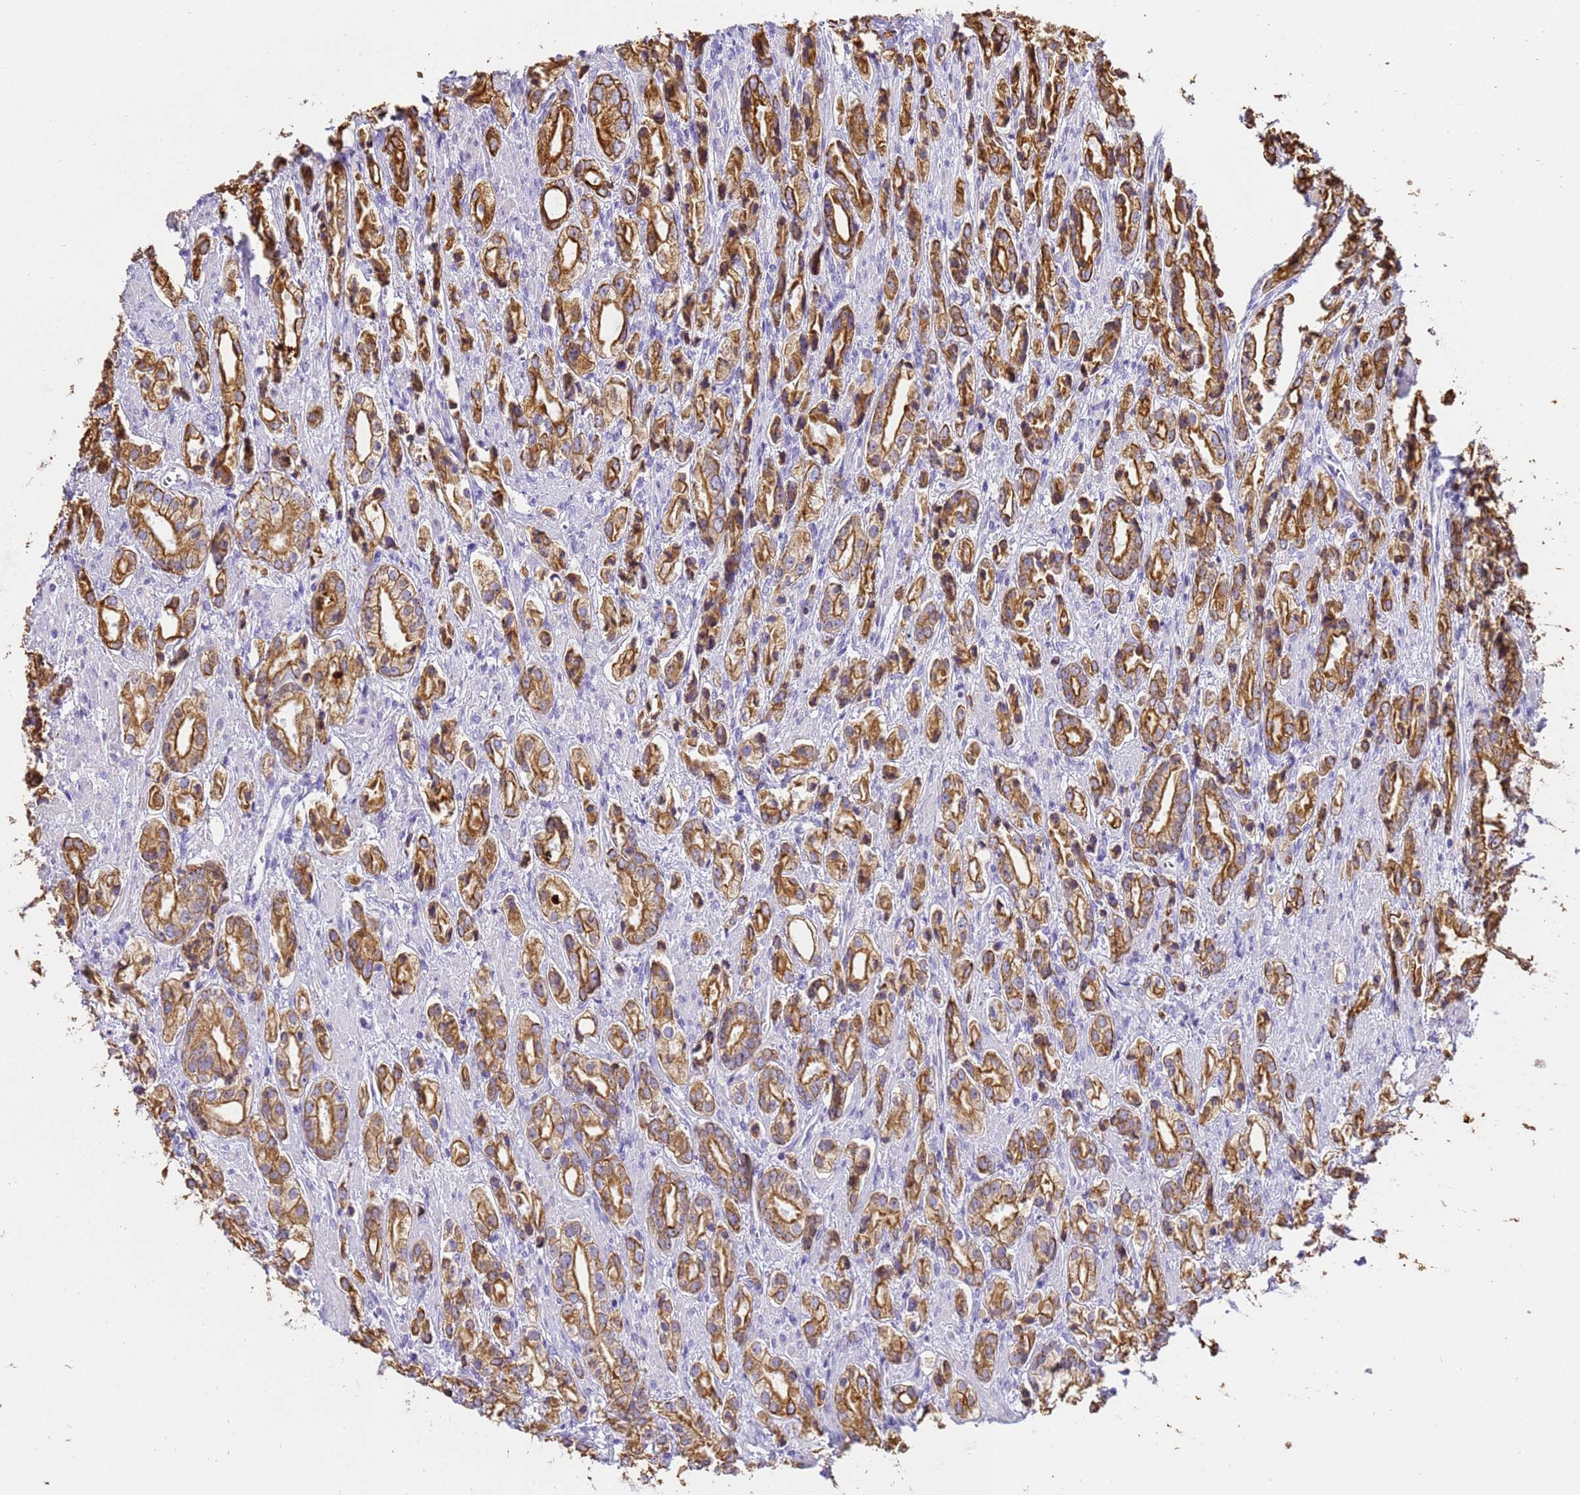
{"staining": {"intensity": "strong", "quantity": ">75%", "location": "cytoplasmic/membranous"}, "tissue": "prostate cancer", "cell_type": "Tumor cells", "image_type": "cancer", "snomed": [{"axis": "morphology", "description": "Adenocarcinoma, High grade"}, {"axis": "topography", "description": "Prostate"}], "caption": "Human prostate adenocarcinoma (high-grade) stained for a protein (brown) shows strong cytoplasmic/membranous positive expression in approximately >75% of tumor cells.", "gene": "PIEZO2", "patient": {"sex": "male", "age": 50}}